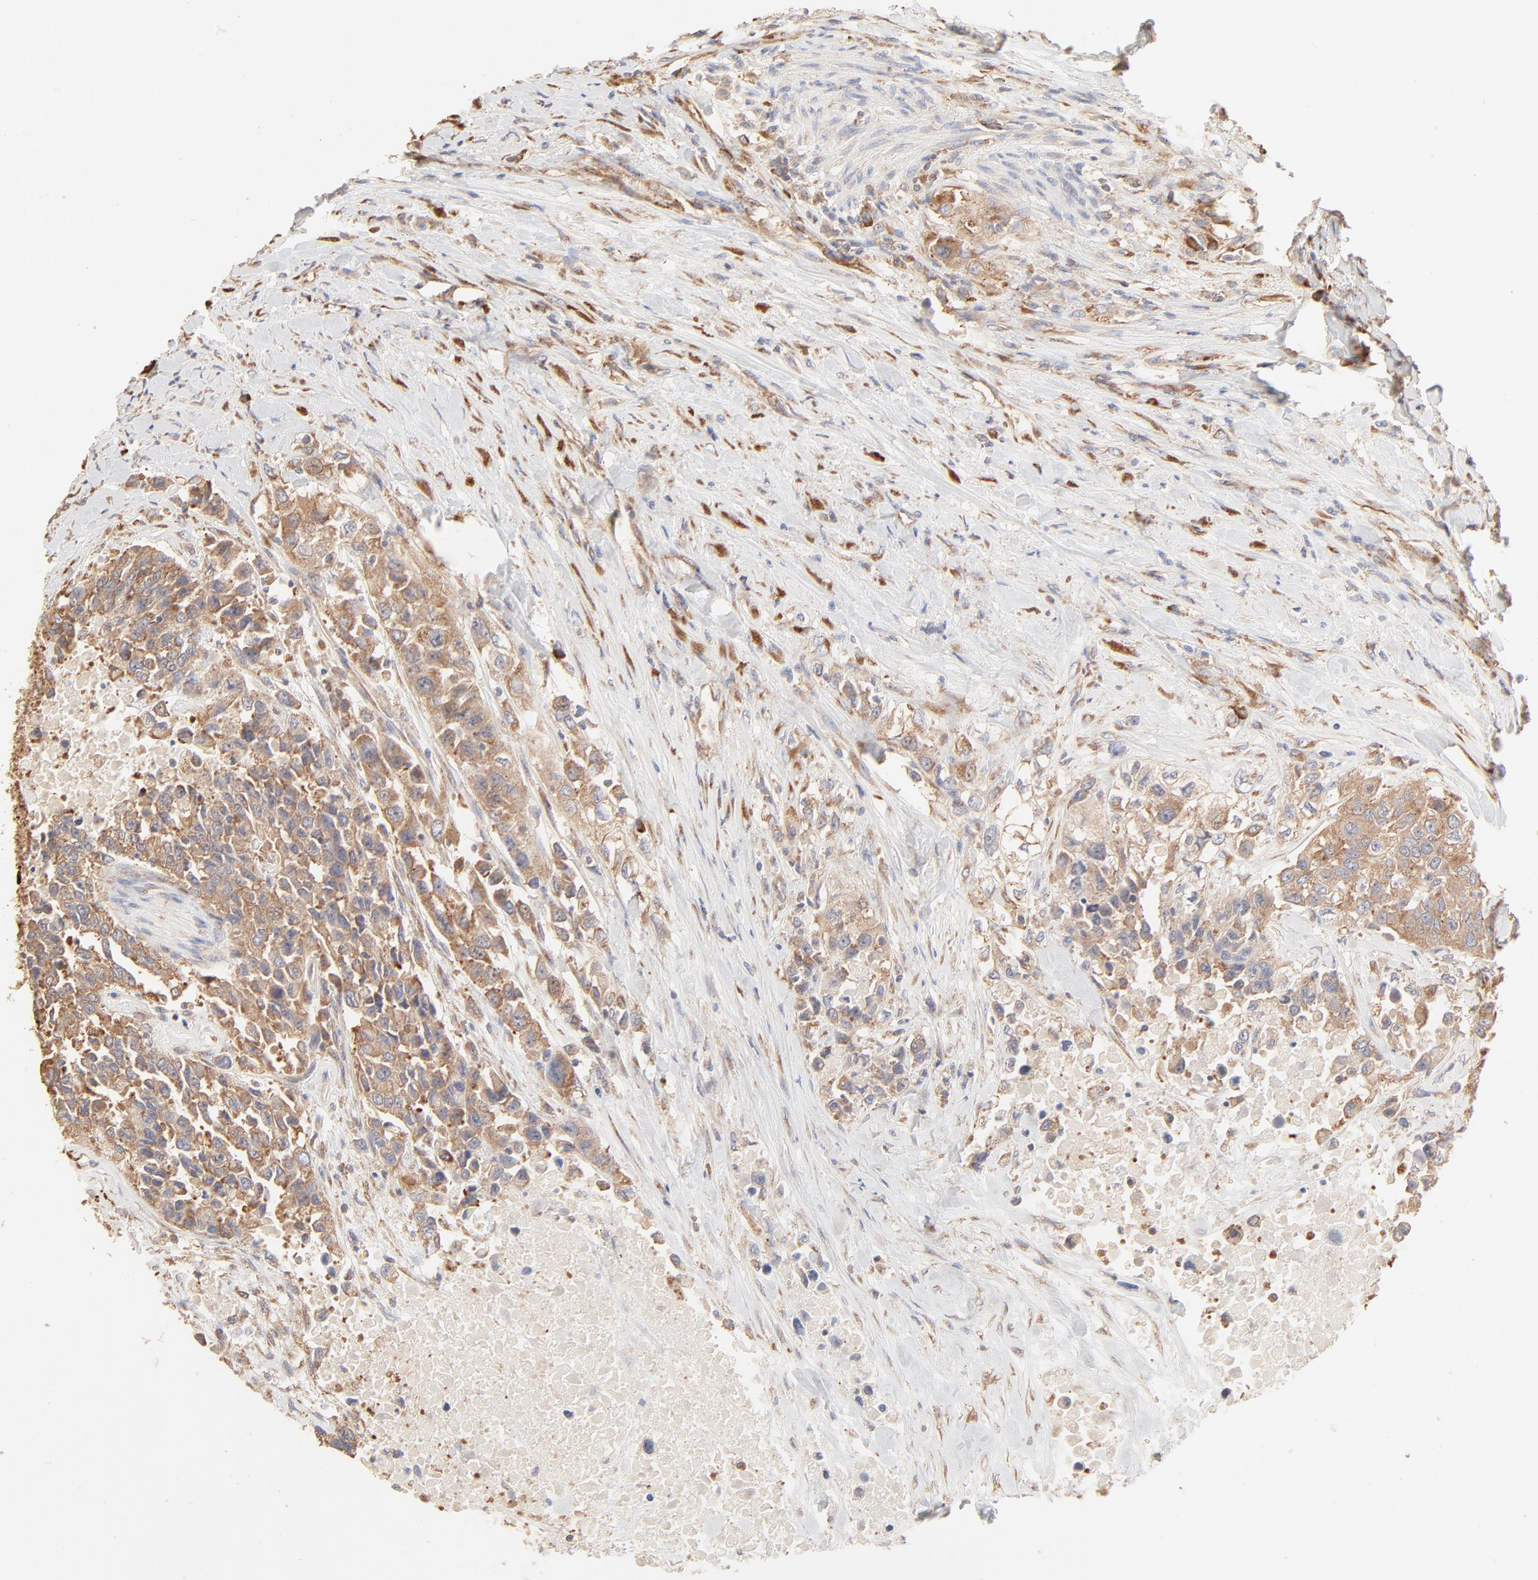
{"staining": {"intensity": "moderate", "quantity": ">75%", "location": "cytoplasmic/membranous"}, "tissue": "urothelial cancer", "cell_type": "Tumor cells", "image_type": "cancer", "snomed": [{"axis": "morphology", "description": "Urothelial carcinoma, High grade"}, {"axis": "topography", "description": "Urinary bladder"}], "caption": "DAB (3,3'-diaminobenzidine) immunohistochemical staining of human urothelial cancer exhibits moderate cytoplasmic/membranous protein expression in about >75% of tumor cells. (DAB = brown stain, brightfield microscopy at high magnification).", "gene": "RPS20", "patient": {"sex": "female", "age": 80}}